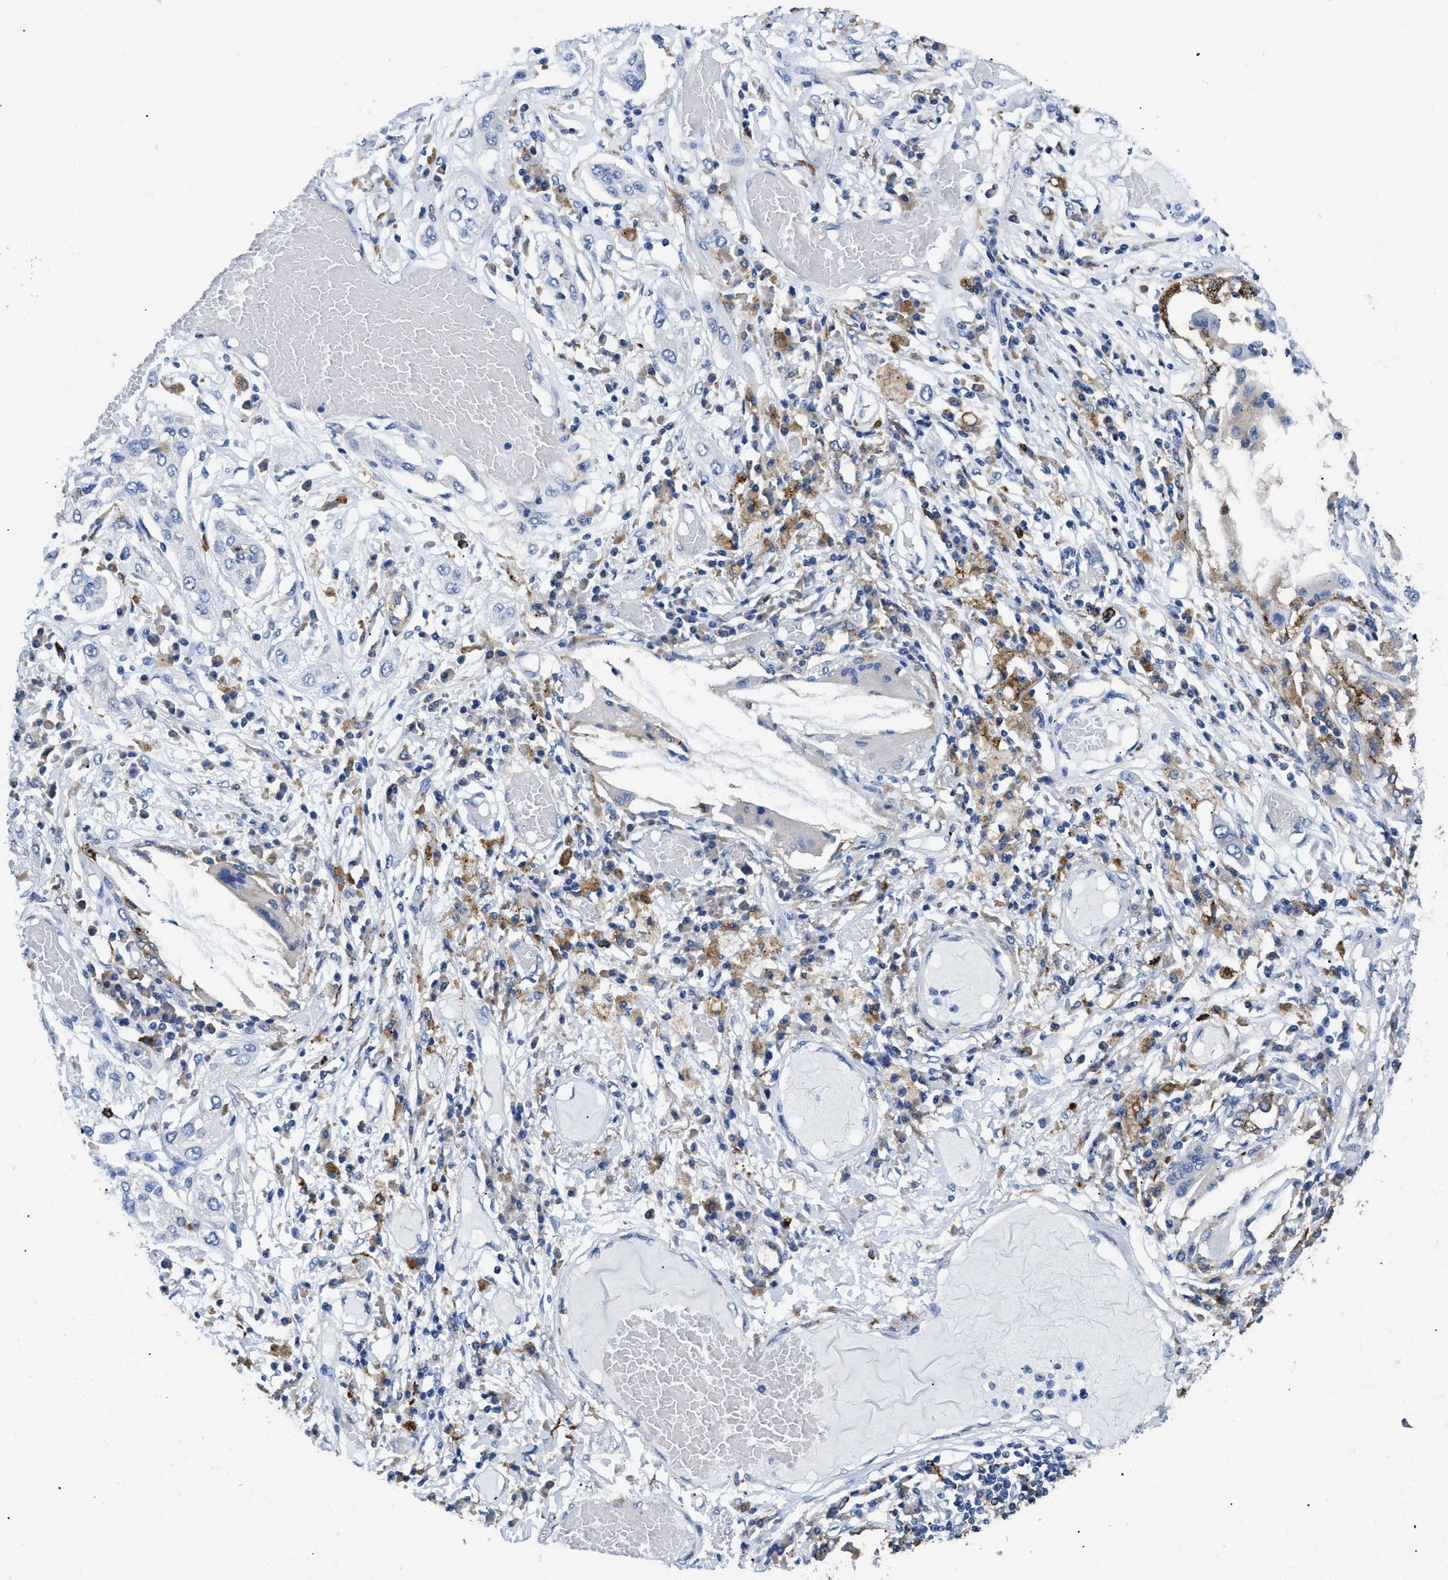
{"staining": {"intensity": "negative", "quantity": "none", "location": "none"}, "tissue": "lung cancer", "cell_type": "Tumor cells", "image_type": "cancer", "snomed": [{"axis": "morphology", "description": "Squamous cell carcinoma, NOS"}, {"axis": "topography", "description": "Lung"}], "caption": "High power microscopy photomicrograph of an IHC histopathology image of lung cancer (squamous cell carcinoma), revealing no significant staining in tumor cells.", "gene": "HLA-DPA1", "patient": {"sex": "male", "age": 71}}